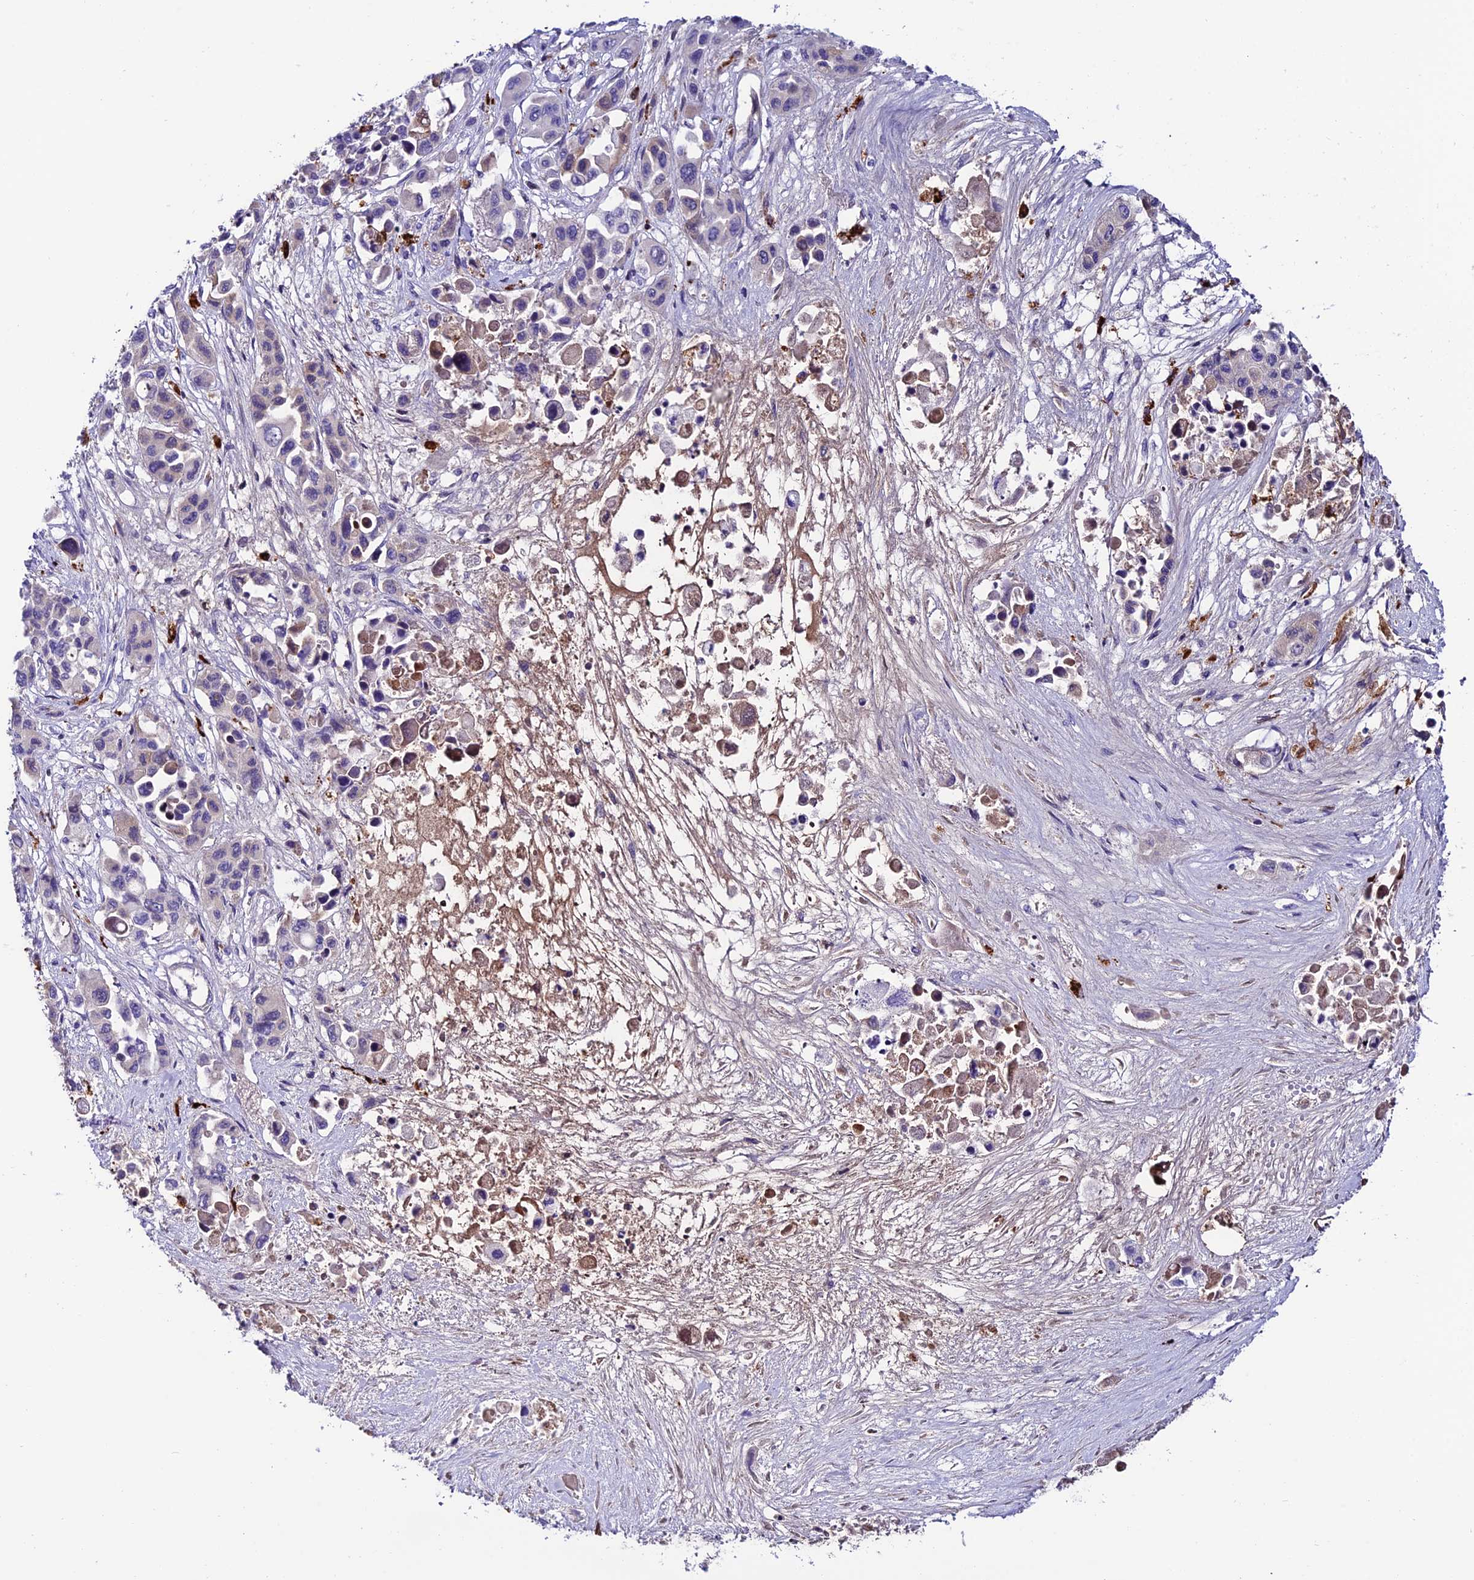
{"staining": {"intensity": "negative", "quantity": "none", "location": "none"}, "tissue": "pancreatic cancer", "cell_type": "Tumor cells", "image_type": "cancer", "snomed": [{"axis": "morphology", "description": "Adenocarcinoma, NOS"}, {"axis": "topography", "description": "Pancreas"}], "caption": "Protein analysis of pancreatic adenocarcinoma demonstrates no significant positivity in tumor cells.", "gene": "ARHGEF18", "patient": {"sex": "male", "age": 92}}